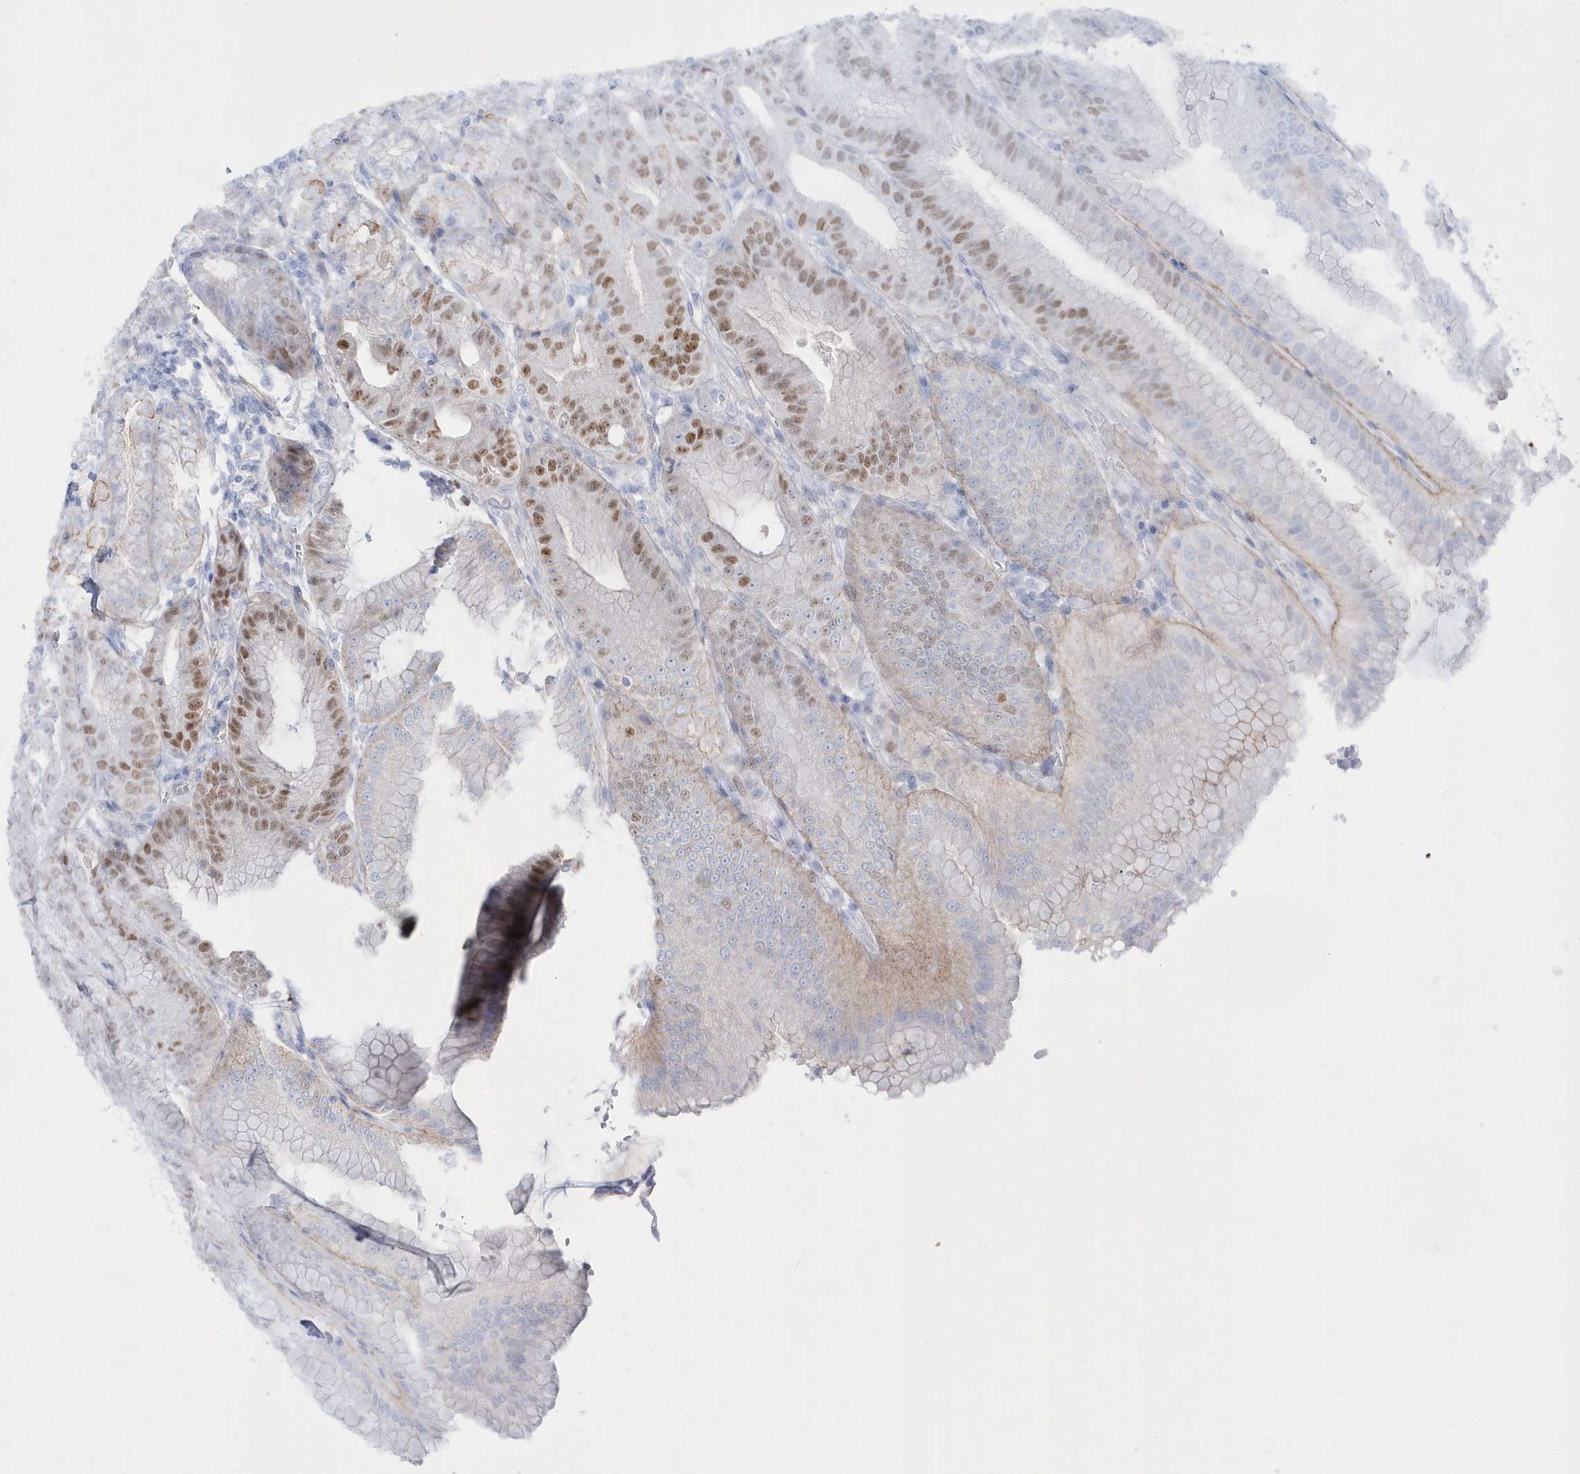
{"staining": {"intensity": "moderate", "quantity": "25%-75%", "location": "cytoplasmic/membranous,nuclear"}, "tissue": "stomach", "cell_type": "Glandular cells", "image_type": "normal", "snomed": [{"axis": "morphology", "description": "Normal tissue, NOS"}, {"axis": "topography", "description": "Stomach, upper"}, {"axis": "topography", "description": "Stomach, lower"}], "caption": "Protein analysis of normal stomach displays moderate cytoplasmic/membranous,nuclear staining in about 25%-75% of glandular cells. (brown staining indicates protein expression, while blue staining denotes nuclei).", "gene": "TMCO6", "patient": {"sex": "male", "age": 71}}